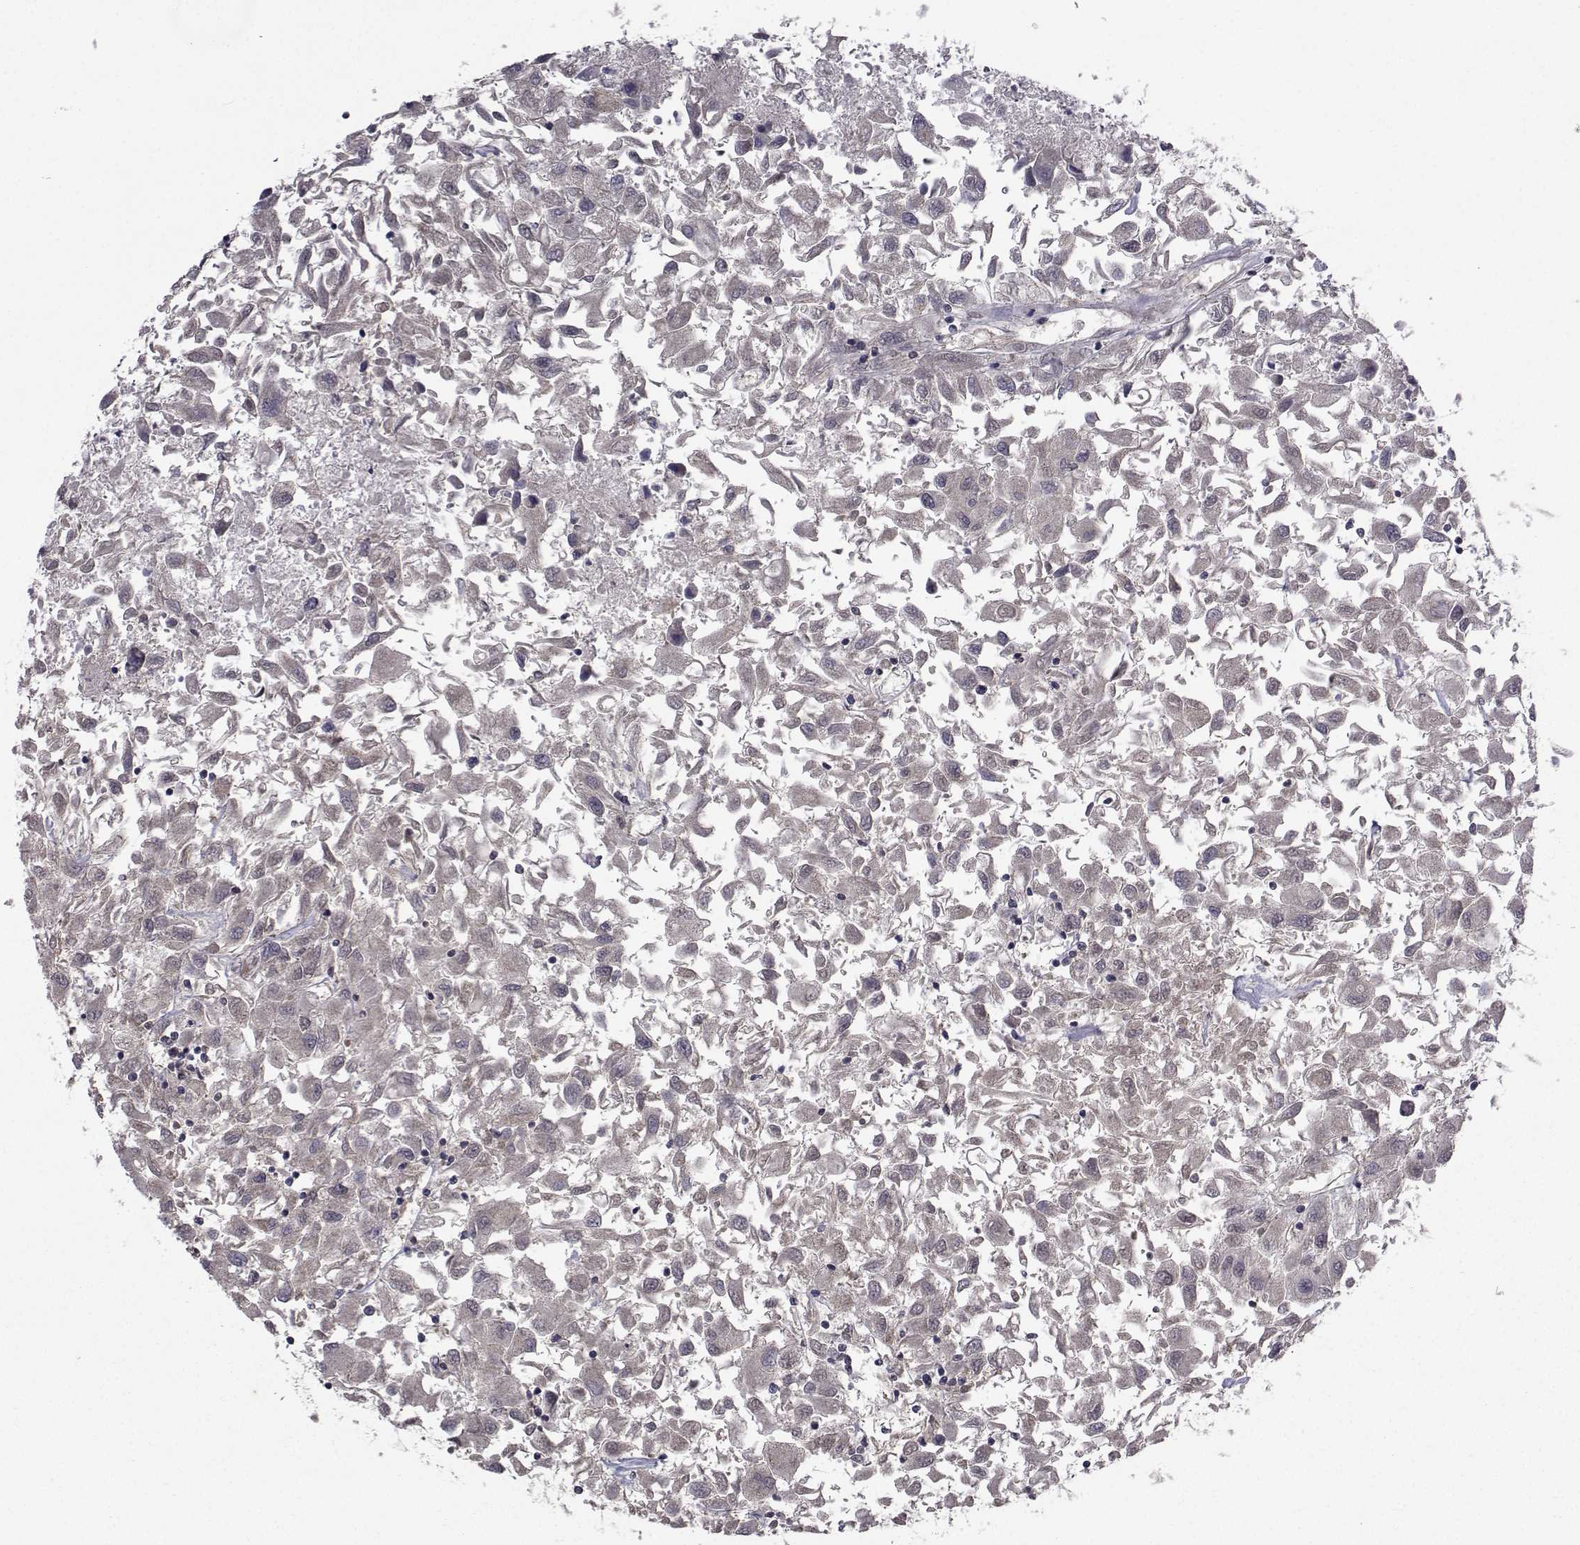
{"staining": {"intensity": "weak", "quantity": "25%-75%", "location": "cytoplasmic/membranous"}, "tissue": "renal cancer", "cell_type": "Tumor cells", "image_type": "cancer", "snomed": [{"axis": "morphology", "description": "Adenocarcinoma, NOS"}, {"axis": "topography", "description": "Kidney"}], "caption": "Immunohistochemistry histopathology image of adenocarcinoma (renal) stained for a protein (brown), which demonstrates low levels of weak cytoplasmic/membranous positivity in approximately 25%-75% of tumor cells.", "gene": "CYP2S1", "patient": {"sex": "female", "age": 76}}